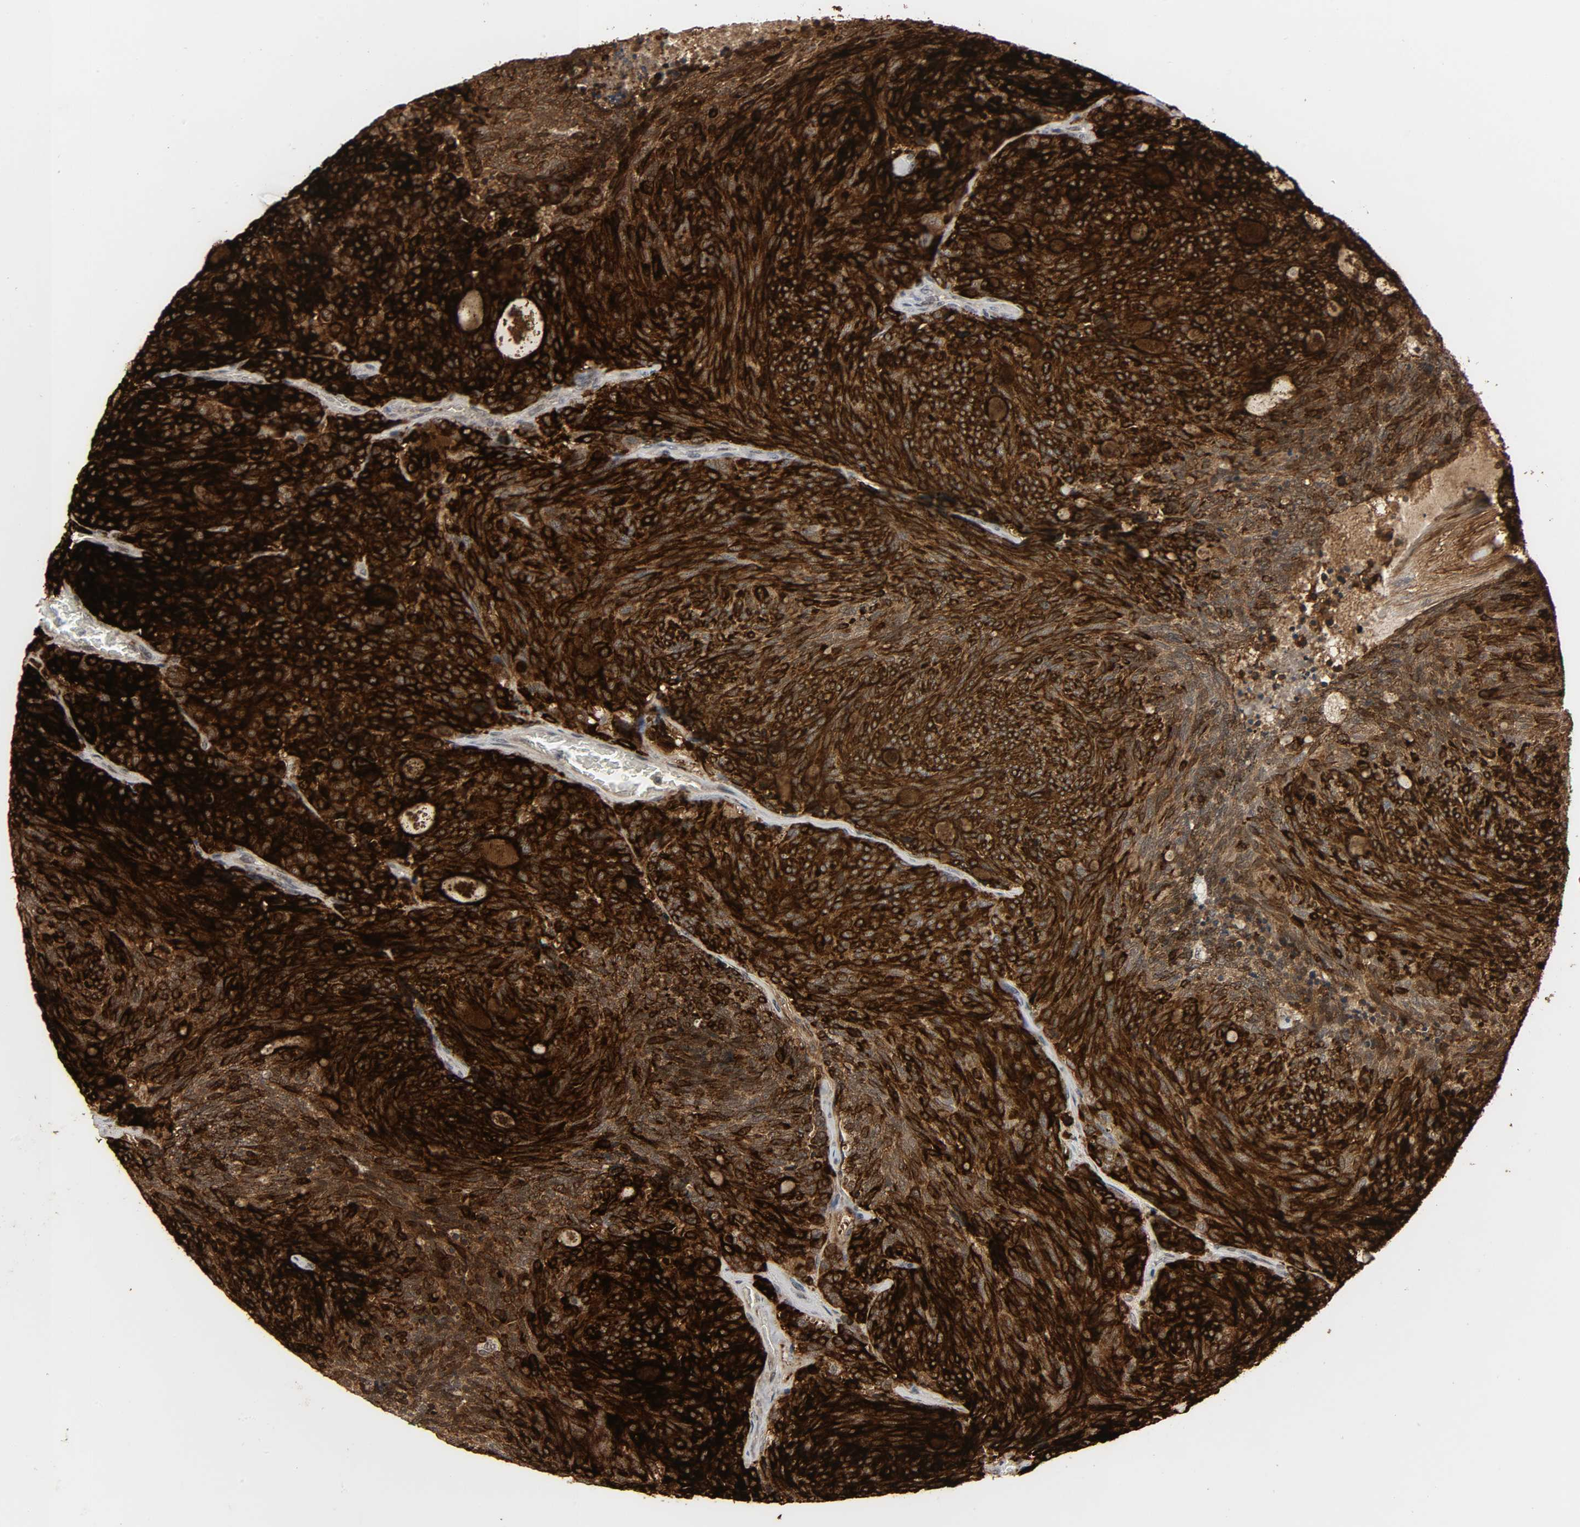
{"staining": {"intensity": "strong", "quantity": ">75%", "location": "cytoplasmic/membranous"}, "tissue": "carcinoid", "cell_type": "Tumor cells", "image_type": "cancer", "snomed": [{"axis": "morphology", "description": "Carcinoid, malignant, NOS"}, {"axis": "topography", "description": "Pancreas"}], "caption": "Tumor cells demonstrate high levels of strong cytoplasmic/membranous staining in approximately >75% of cells in human malignant carcinoid. The protein is shown in brown color, while the nuclei are stained blue.", "gene": "MUC1", "patient": {"sex": "female", "age": 54}}